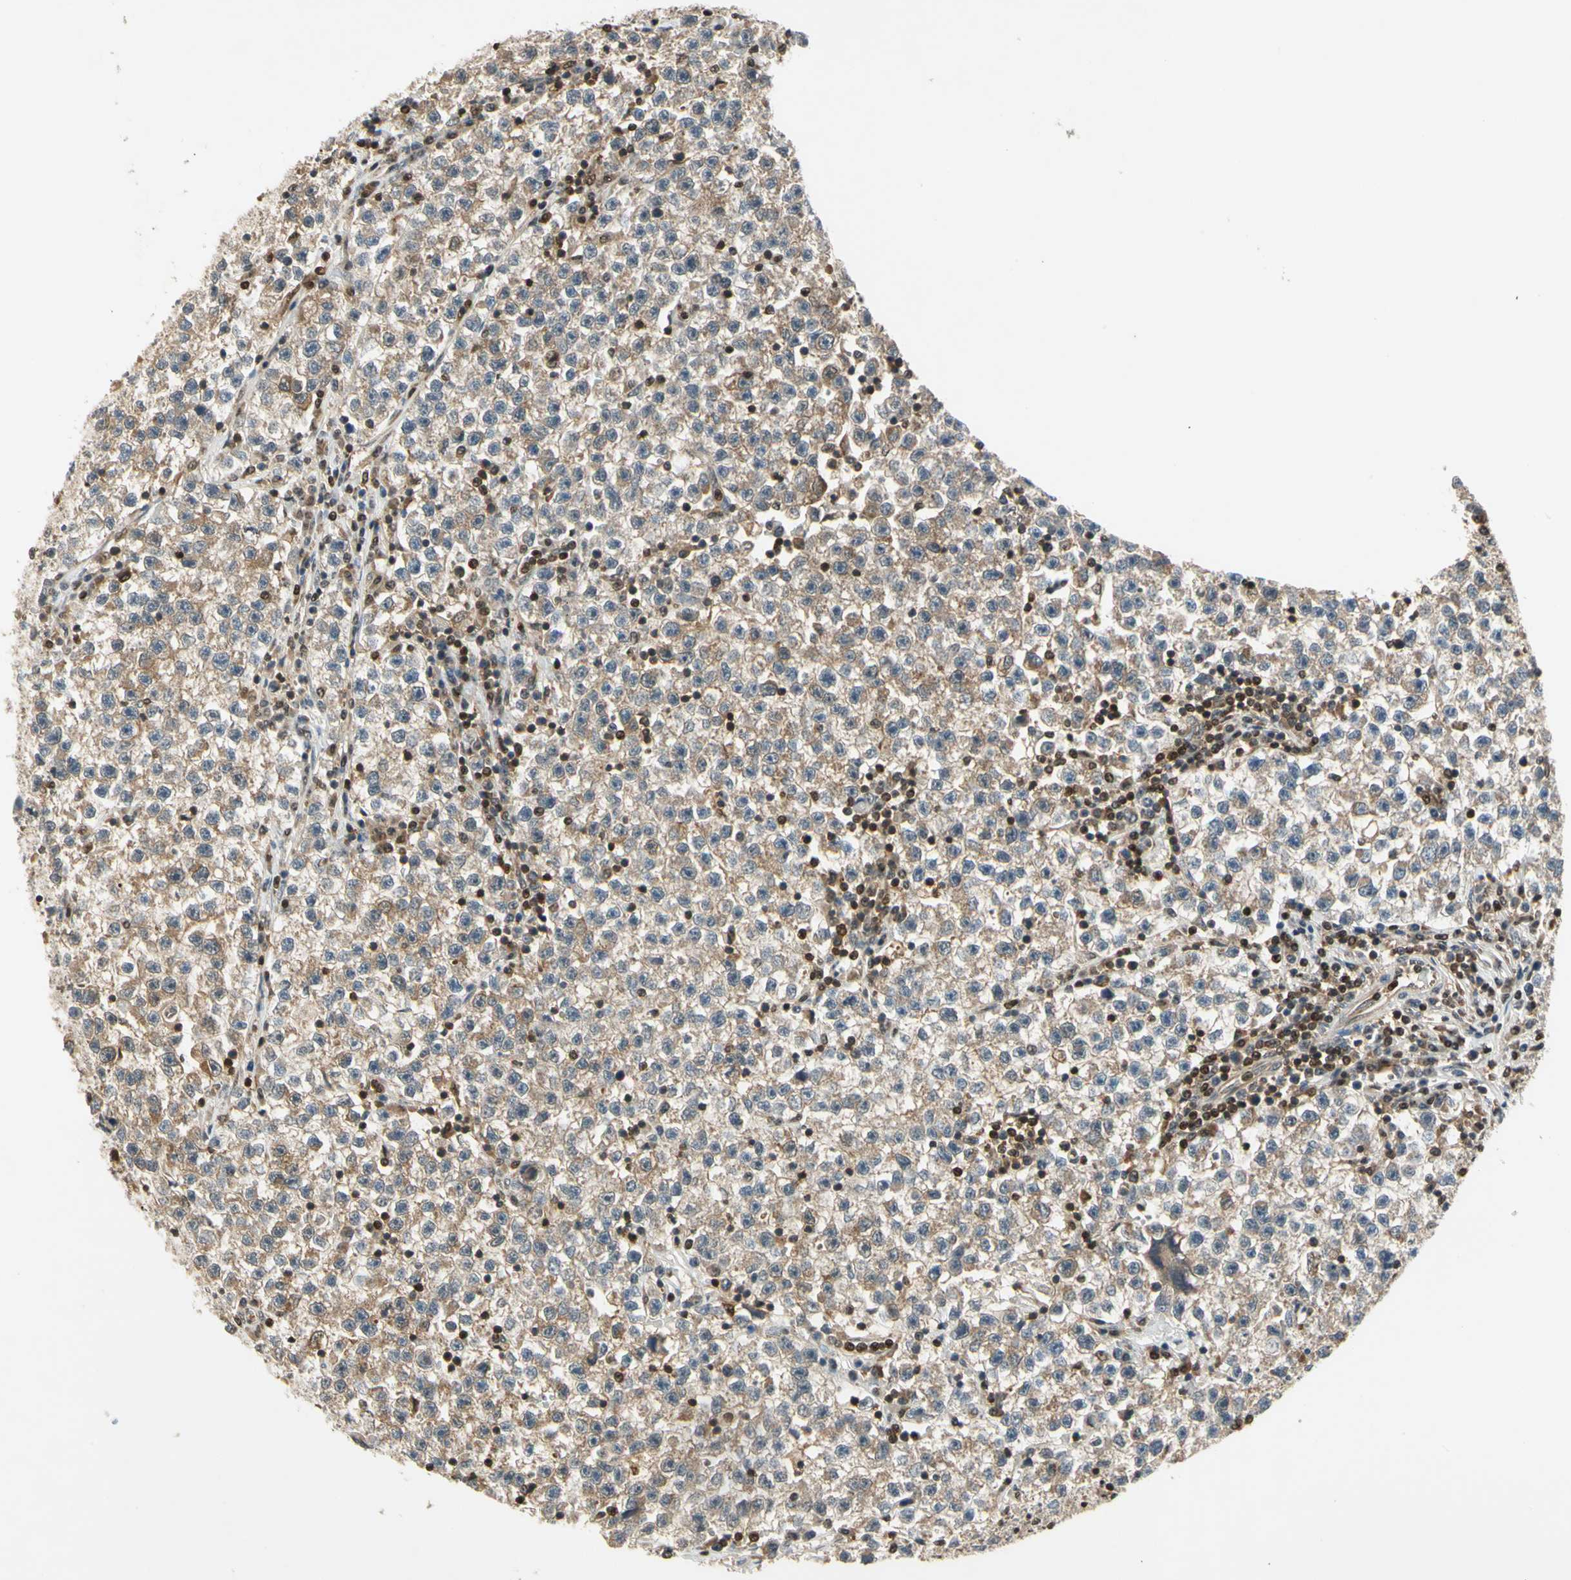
{"staining": {"intensity": "weak", "quantity": ">75%", "location": "cytoplasmic/membranous"}, "tissue": "testis cancer", "cell_type": "Tumor cells", "image_type": "cancer", "snomed": [{"axis": "morphology", "description": "Seminoma, NOS"}, {"axis": "topography", "description": "Testis"}], "caption": "Testis cancer stained with a protein marker exhibits weak staining in tumor cells.", "gene": "GSR", "patient": {"sex": "male", "age": 22}}